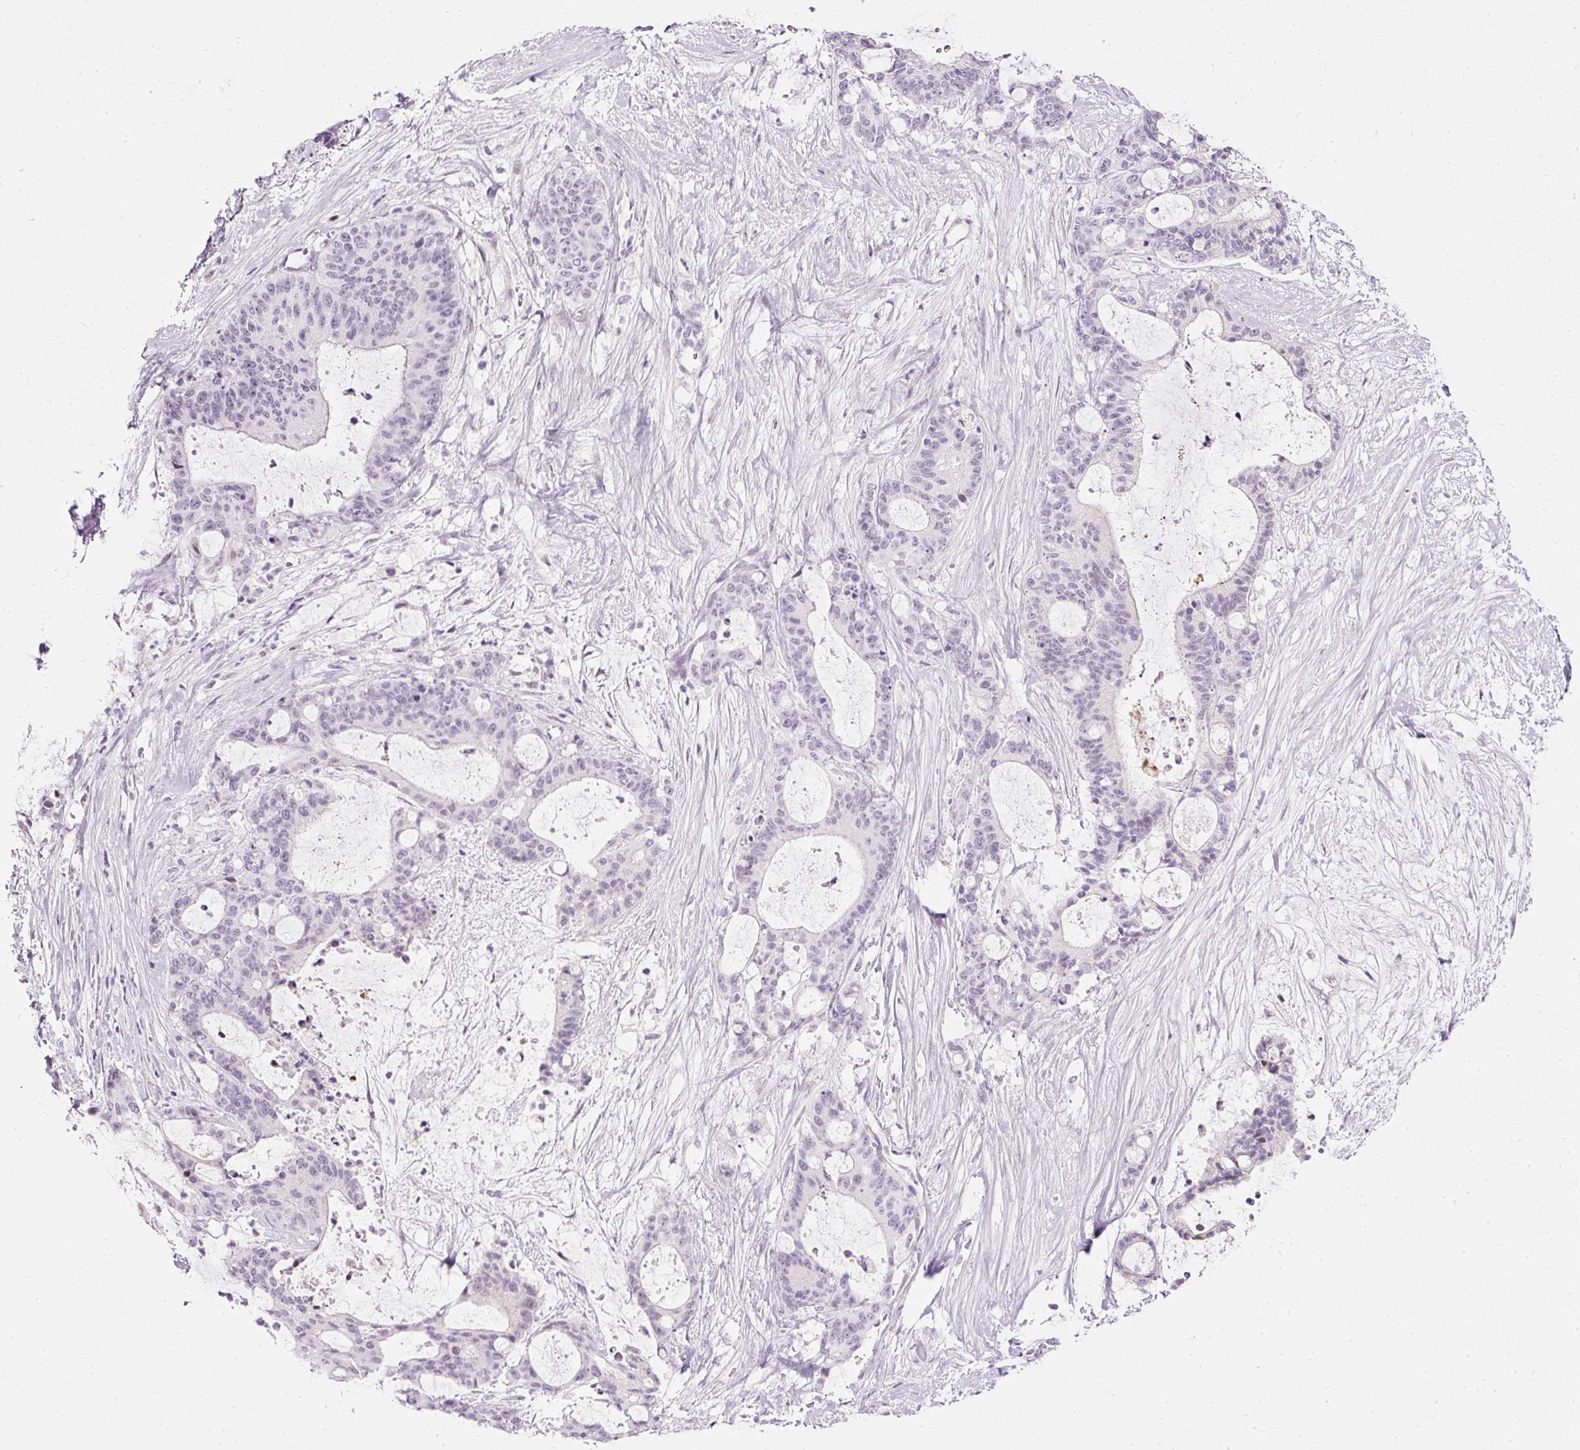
{"staining": {"intensity": "negative", "quantity": "none", "location": "none"}, "tissue": "liver cancer", "cell_type": "Tumor cells", "image_type": "cancer", "snomed": [{"axis": "morphology", "description": "Normal tissue, NOS"}, {"axis": "morphology", "description": "Cholangiocarcinoma"}, {"axis": "topography", "description": "Liver"}, {"axis": "topography", "description": "Peripheral nerve tissue"}], "caption": "Protein analysis of liver cholangiocarcinoma displays no significant positivity in tumor cells.", "gene": "PDE6B", "patient": {"sex": "female", "age": 73}}